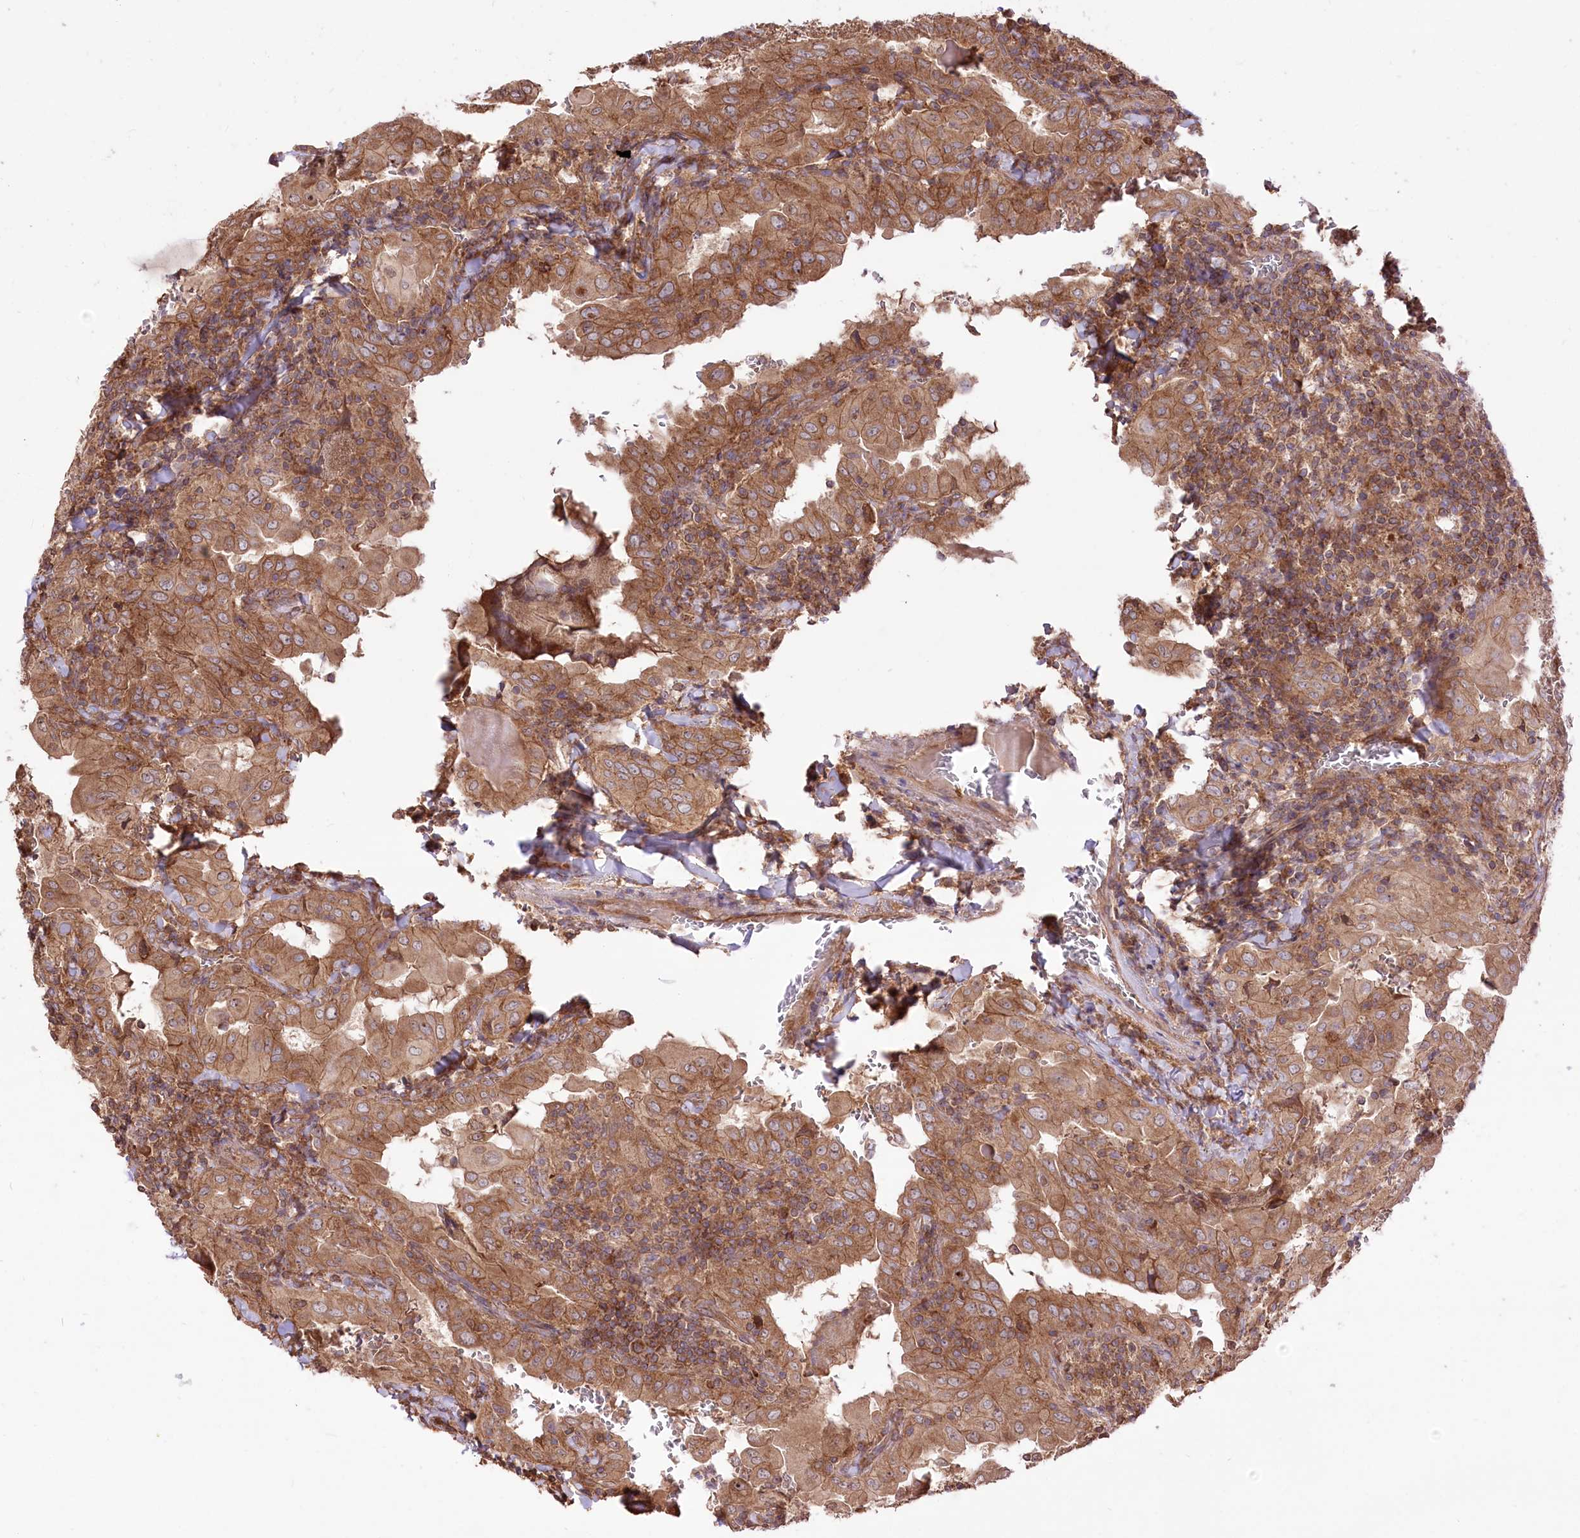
{"staining": {"intensity": "moderate", "quantity": ">75%", "location": "cytoplasmic/membranous"}, "tissue": "thyroid cancer", "cell_type": "Tumor cells", "image_type": "cancer", "snomed": [{"axis": "morphology", "description": "Papillary adenocarcinoma, NOS"}, {"axis": "topography", "description": "Thyroid gland"}], "caption": "Moderate cytoplasmic/membranous expression for a protein is seen in about >75% of tumor cells of thyroid cancer using IHC.", "gene": "XYLB", "patient": {"sex": "female", "age": 72}}